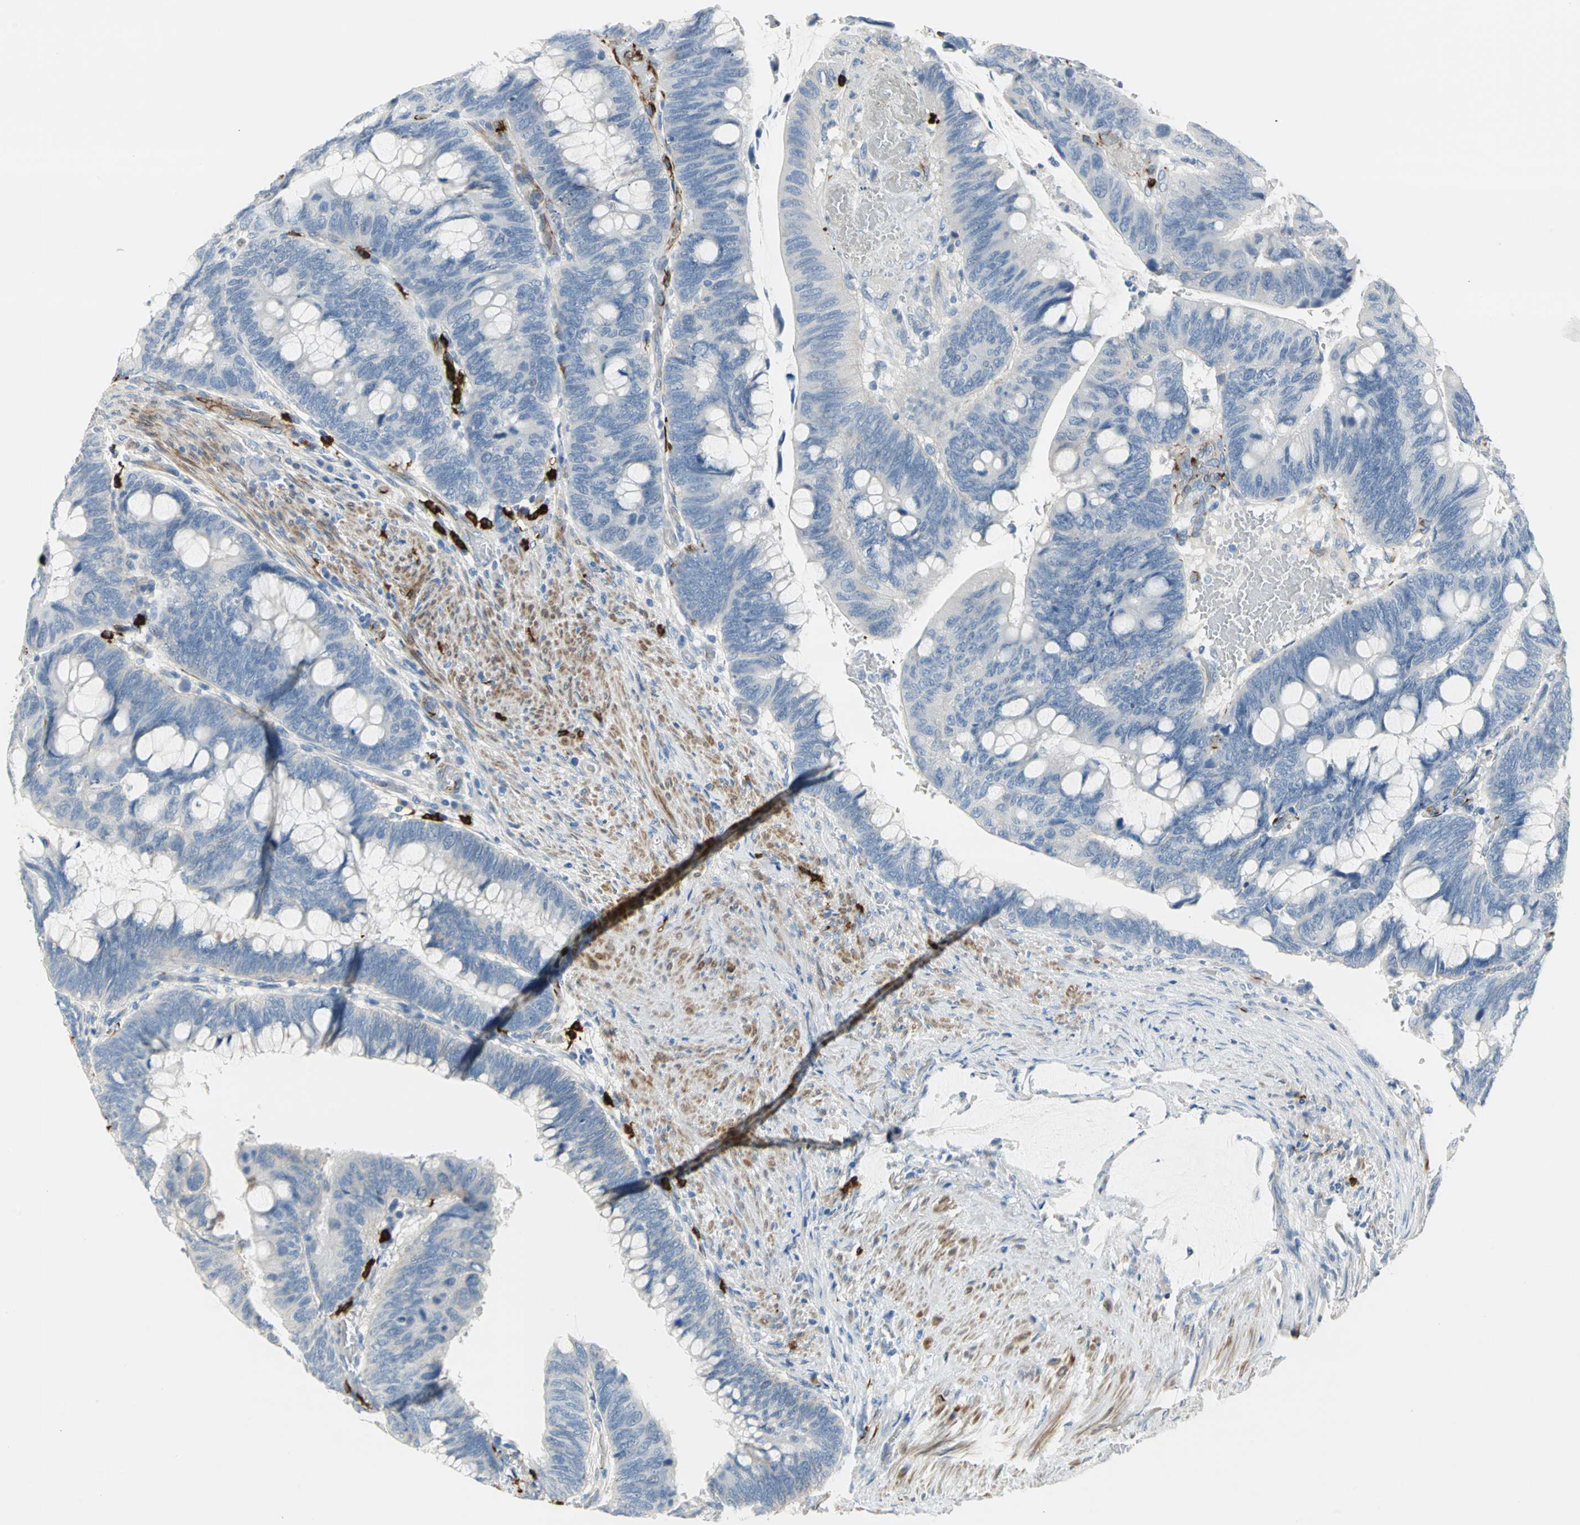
{"staining": {"intensity": "negative", "quantity": "none", "location": "none"}, "tissue": "colorectal cancer", "cell_type": "Tumor cells", "image_type": "cancer", "snomed": [{"axis": "morphology", "description": "Normal tissue, NOS"}, {"axis": "morphology", "description": "Adenocarcinoma, NOS"}, {"axis": "topography", "description": "Rectum"}], "caption": "There is no significant expression in tumor cells of adenocarcinoma (colorectal). (IHC, brightfield microscopy, high magnification).", "gene": "ALOX15", "patient": {"sex": "male", "age": 92}}